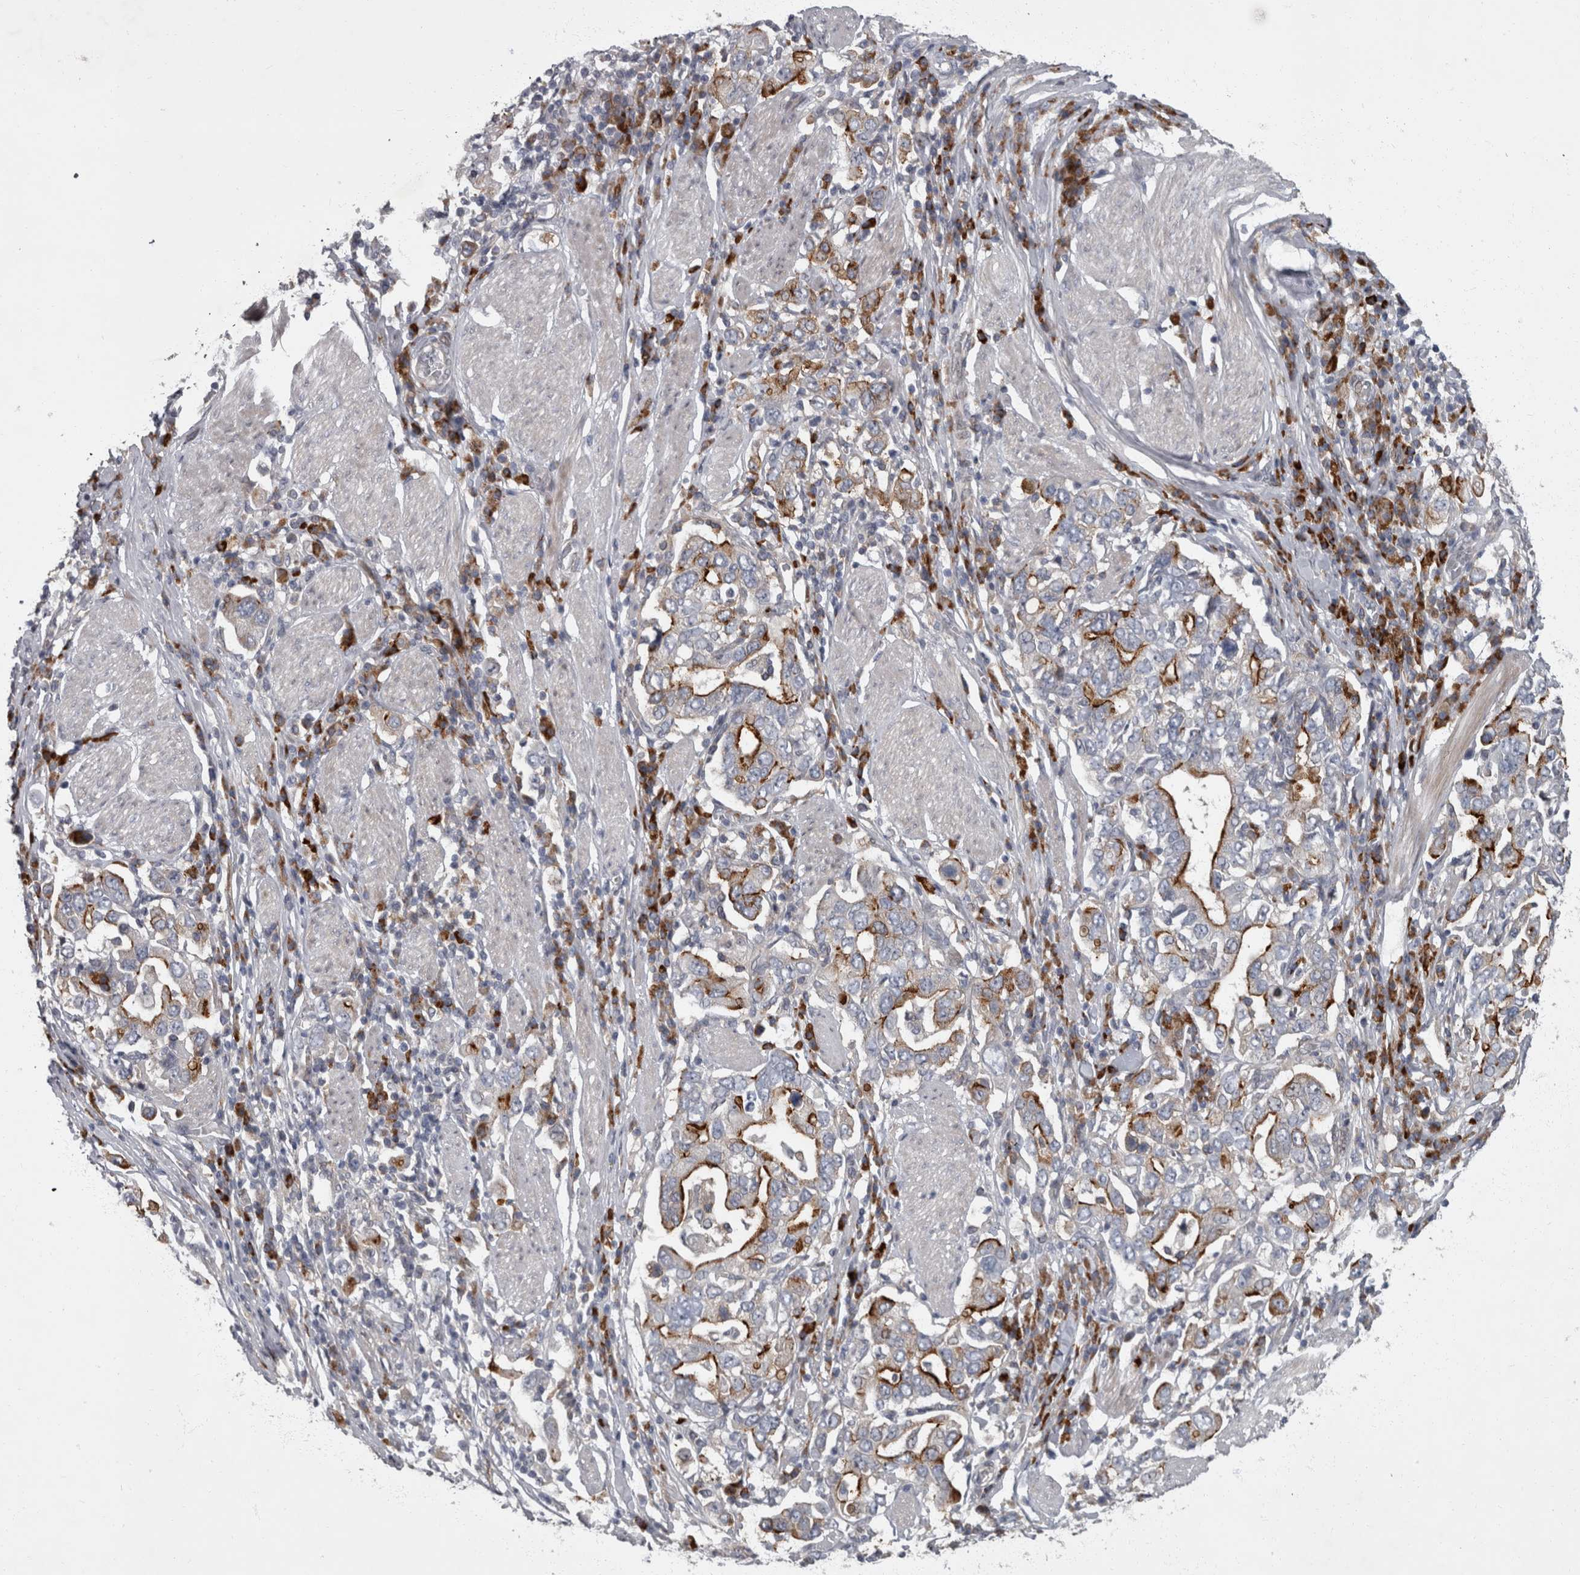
{"staining": {"intensity": "strong", "quantity": "25%-75%", "location": "cytoplasmic/membranous"}, "tissue": "stomach cancer", "cell_type": "Tumor cells", "image_type": "cancer", "snomed": [{"axis": "morphology", "description": "Adenocarcinoma, NOS"}, {"axis": "topography", "description": "Stomach, upper"}], "caption": "Protein staining displays strong cytoplasmic/membranous positivity in approximately 25%-75% of tumor cells in stomach adenocarcinoma.", "gene": "CDC42BPG", "patient": {"sex": "male", "age": 62}}